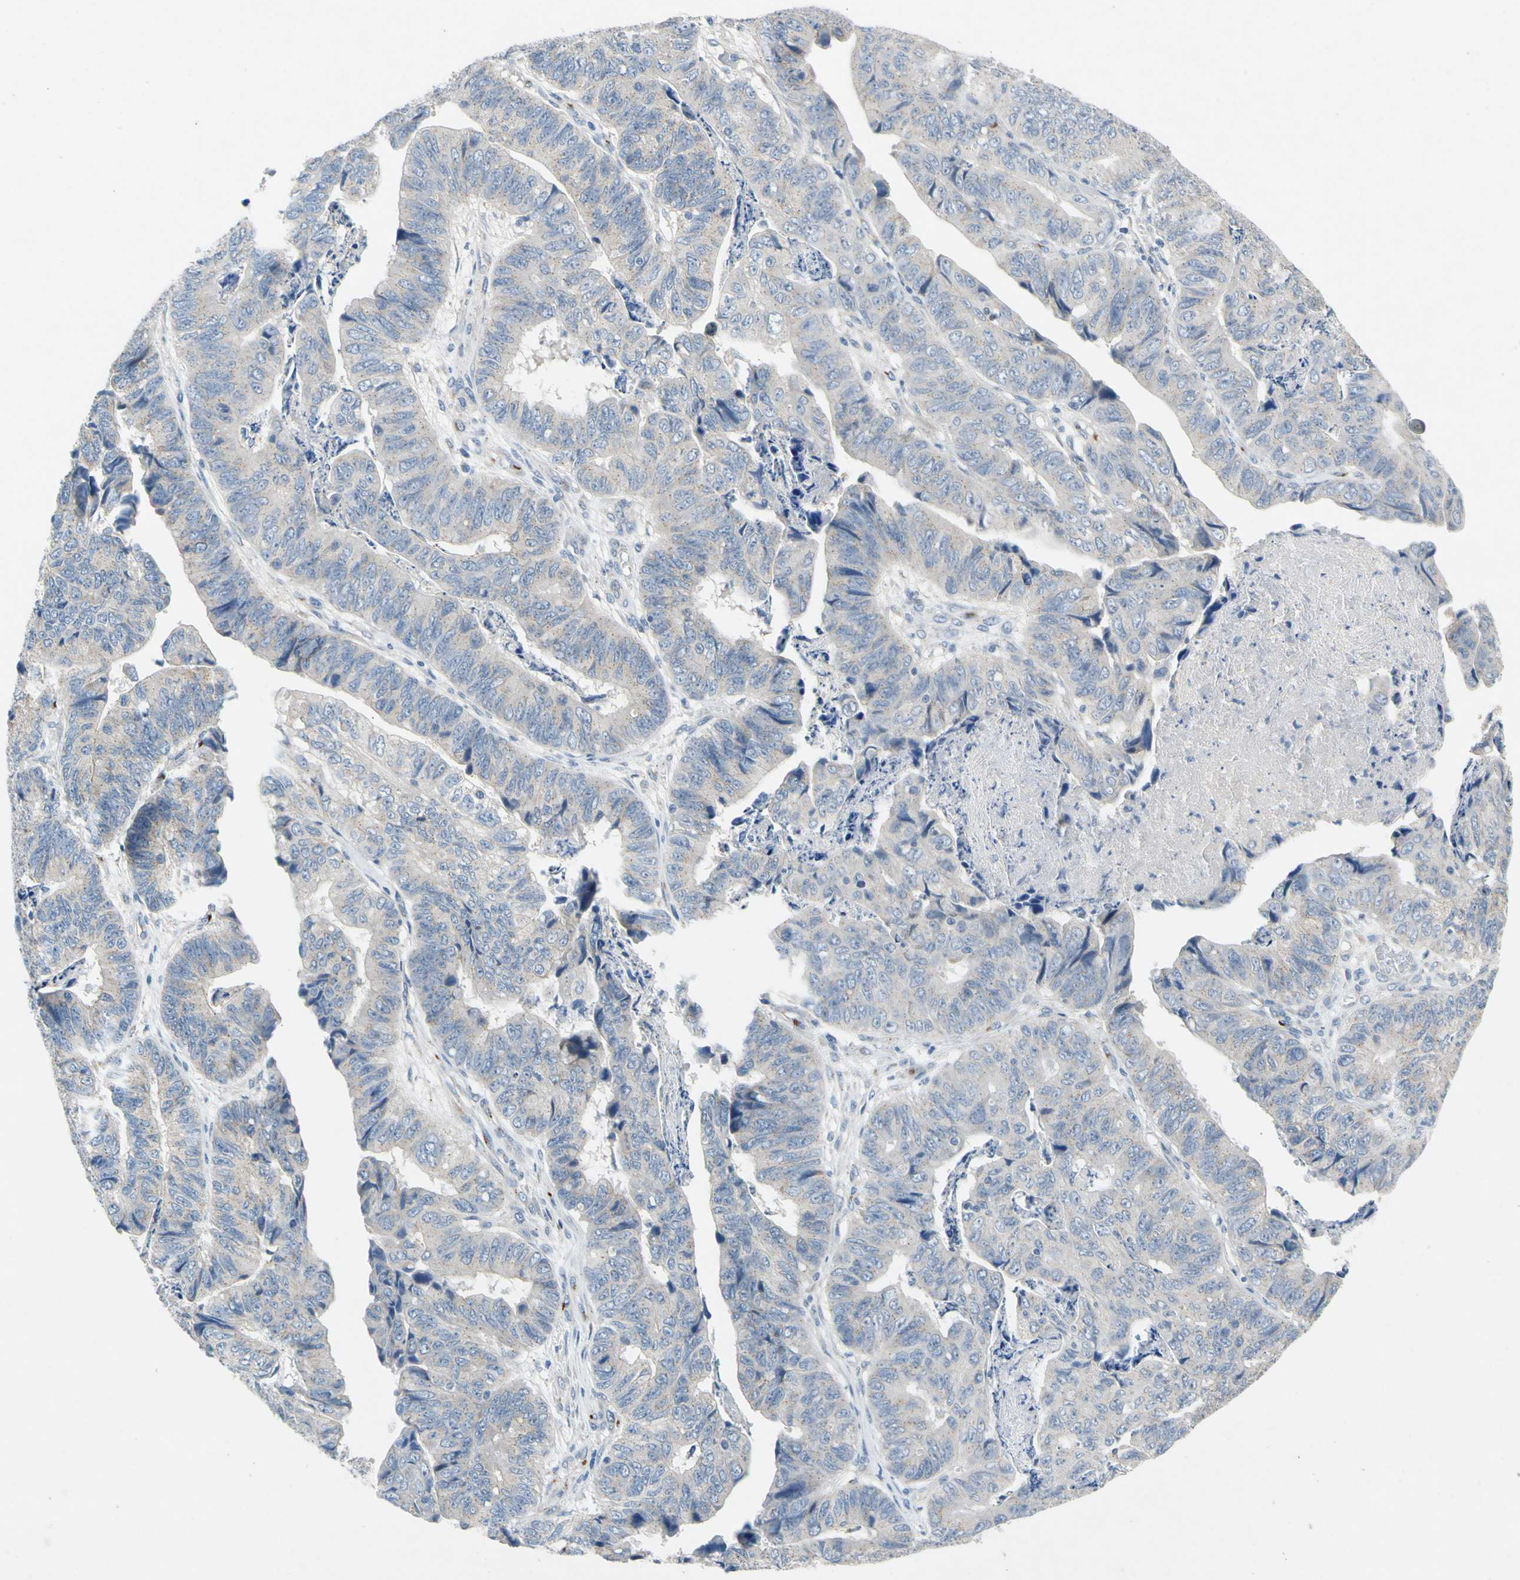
{"staining": {"intensity": "negative", "quantity": "none", "location": "none"}, "tissue": "stomach cancer", "cell_type": "Tumor cells", "image_type": "cancer", "snomed": [{"axis": "morphology", "description": "Adenocarcinoma, NOS"}, {"axis": "topography", "description": "Stomach, lower"}], "caption": "Human stomach cancer (adenocarcinoma) stained for a protein using immunohistochemistry (IHC) exhibits no staining in tumor cells.", "gene": "GASK1B", "patient": {"sex": "male", "age": 77}}